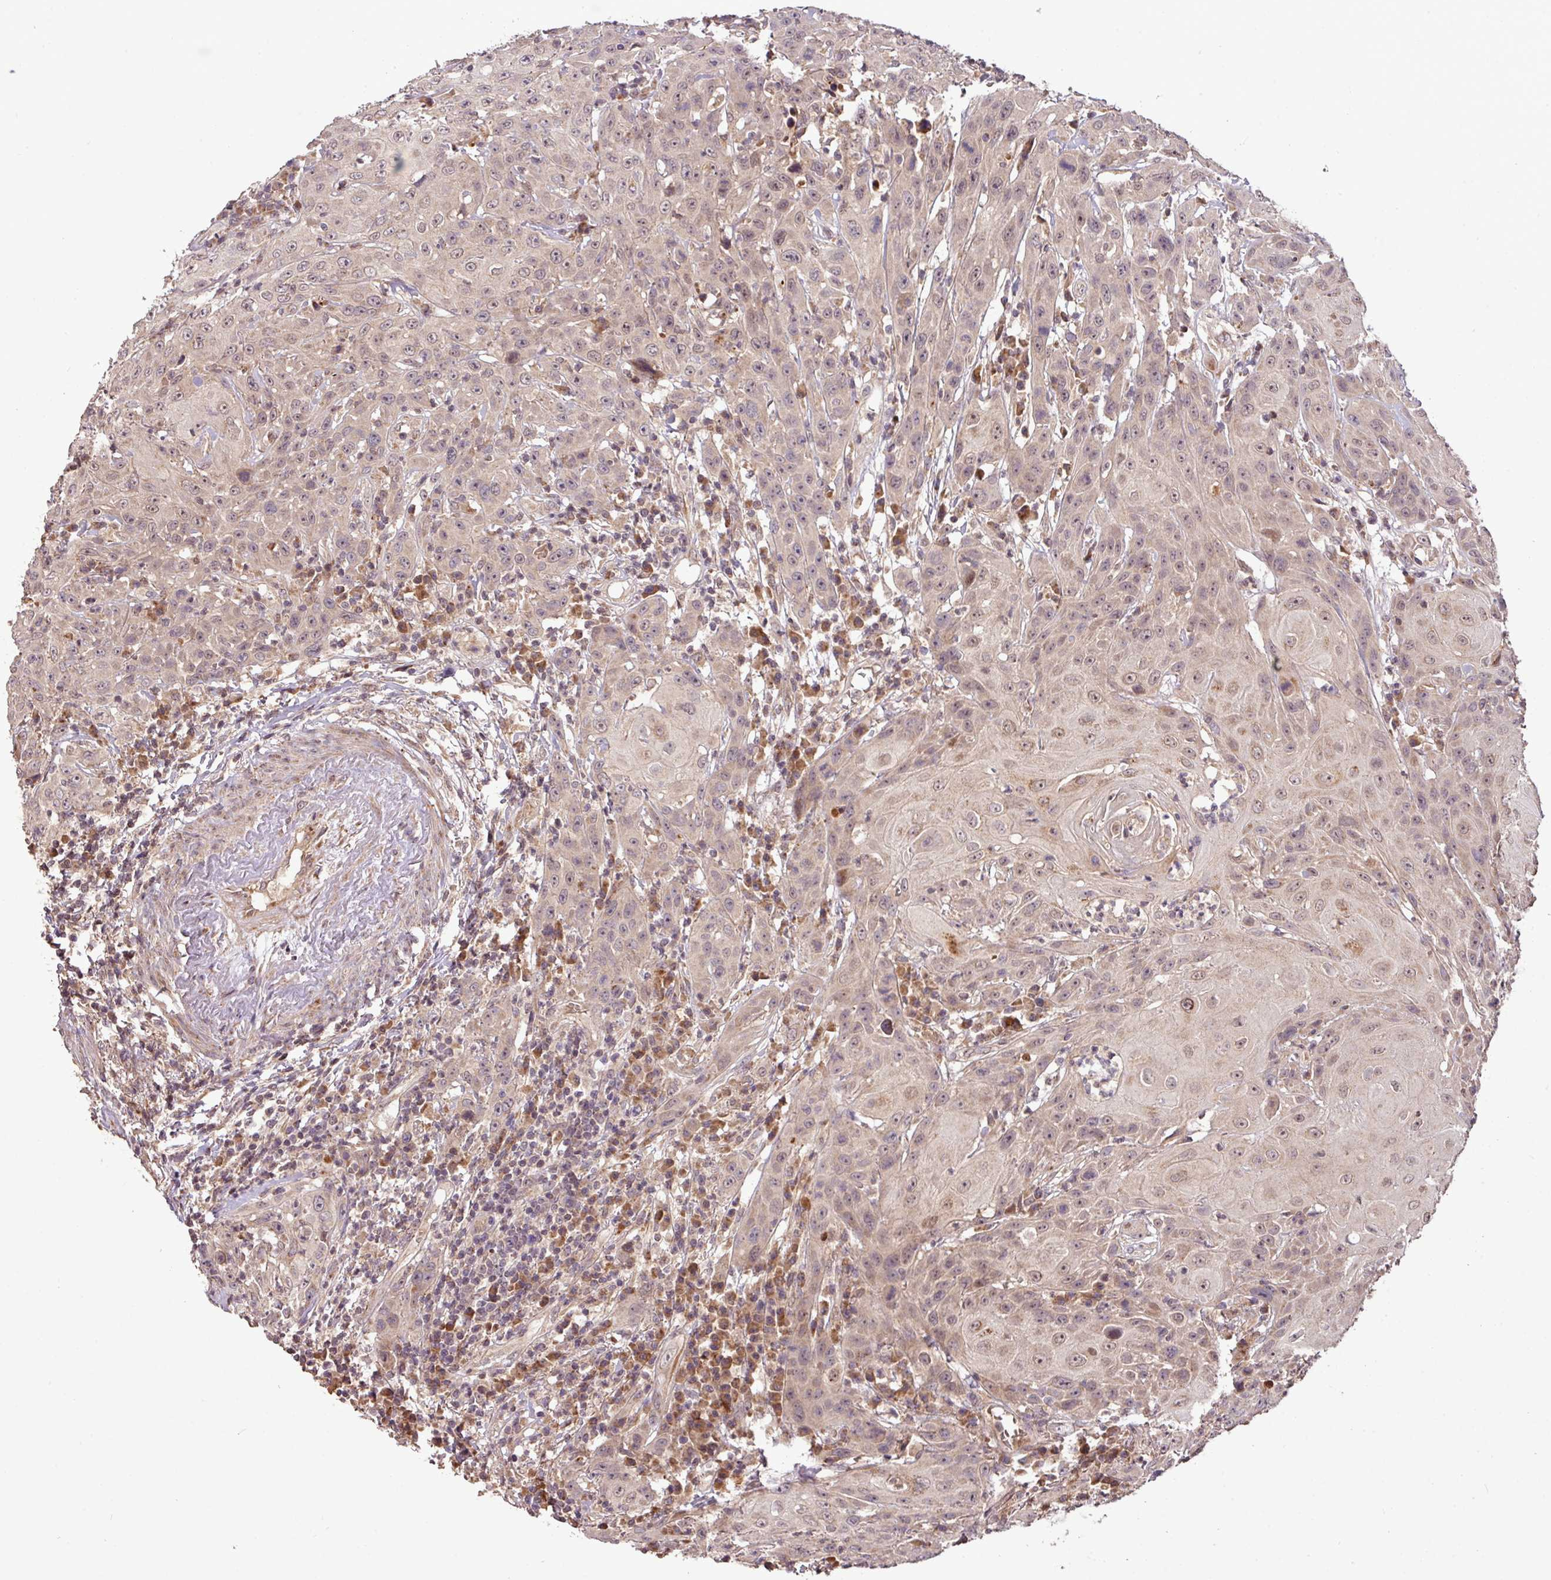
{"staining": {"intensity": "weak", "quantity": ">75%", "location": "nuclear"}, "tissue": "head and neck cancer", "cell_type": "Tumor cells", "image_type": "cancer", "snomed": [{"axis": "morphology", "description": "Squamous cell carcinoma, NOS"}, {"axis": "topography", "description": "Skin"}, {"axis": "topography", "description": "Head-Neck"}], "caption": "Tumor cells show low levels of weak nuclear staining in approximately >75% of cells in human head and neck cancer.", "gene": "YPEL3", "patient": {"sex": "male", "age": 80}}